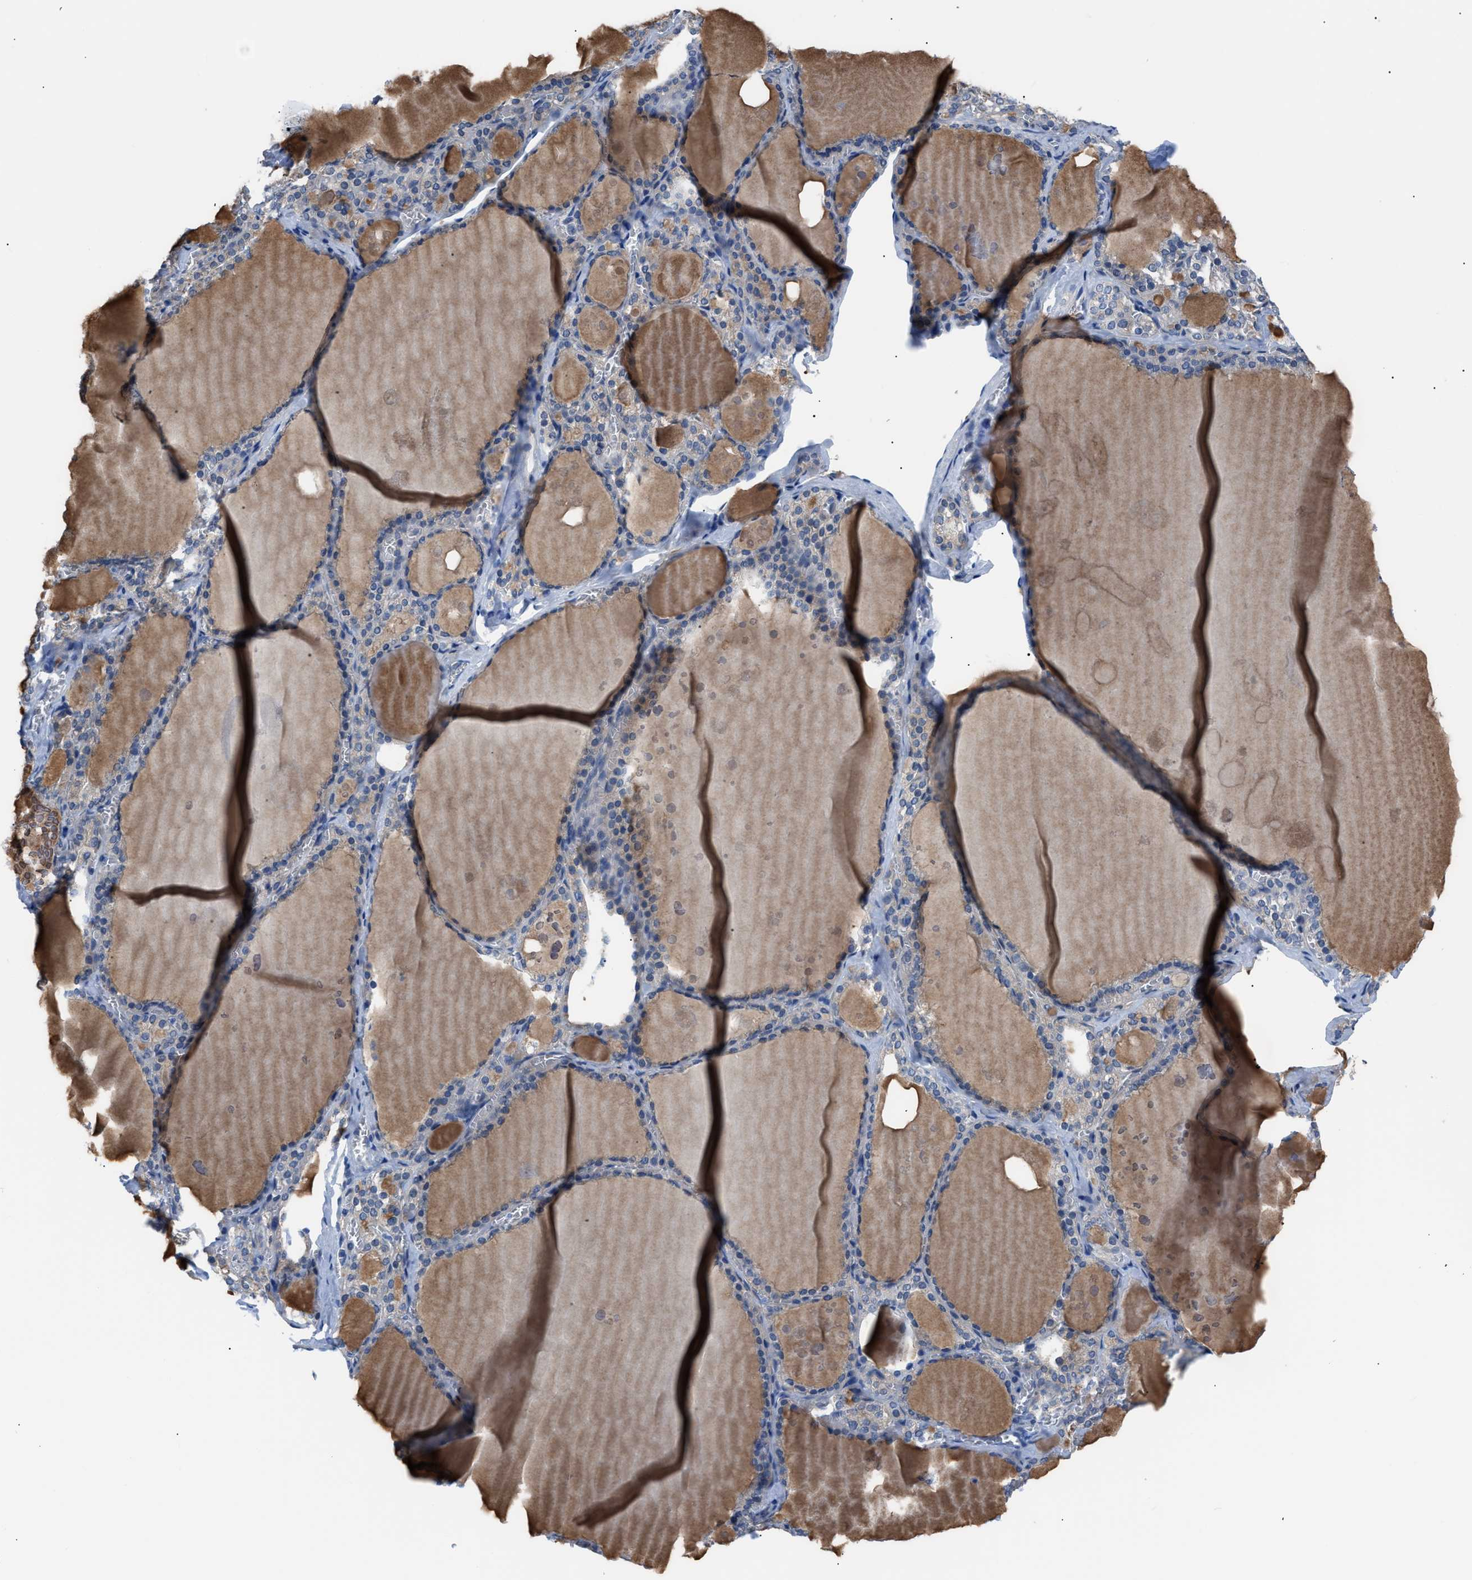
{"staining": {"intensity": "moderate", "quantity": "25%-75%", "location": "cytoplasmic/membranous"}, "tissue": "thyroid gland", "cell_type": "Glandular cells", "image_type": "normal", "snomed": [{"axis": "morphology", "description": "Normal tissue, NOS"}, {"axis": "topography", "description": "Thyroid gland"}], "caption": "Moderate cytoplasmic/membranous protein positivity is present in approximately 25%-75% of glandular cells in thyroid gland. The staining is performed using DAB brown chromogen to label protein expression. The nuclei are counter-stained blue using hematoxylin.", "gene": "TMEM45B", "patient": {"sex": "male", "age": 56}}